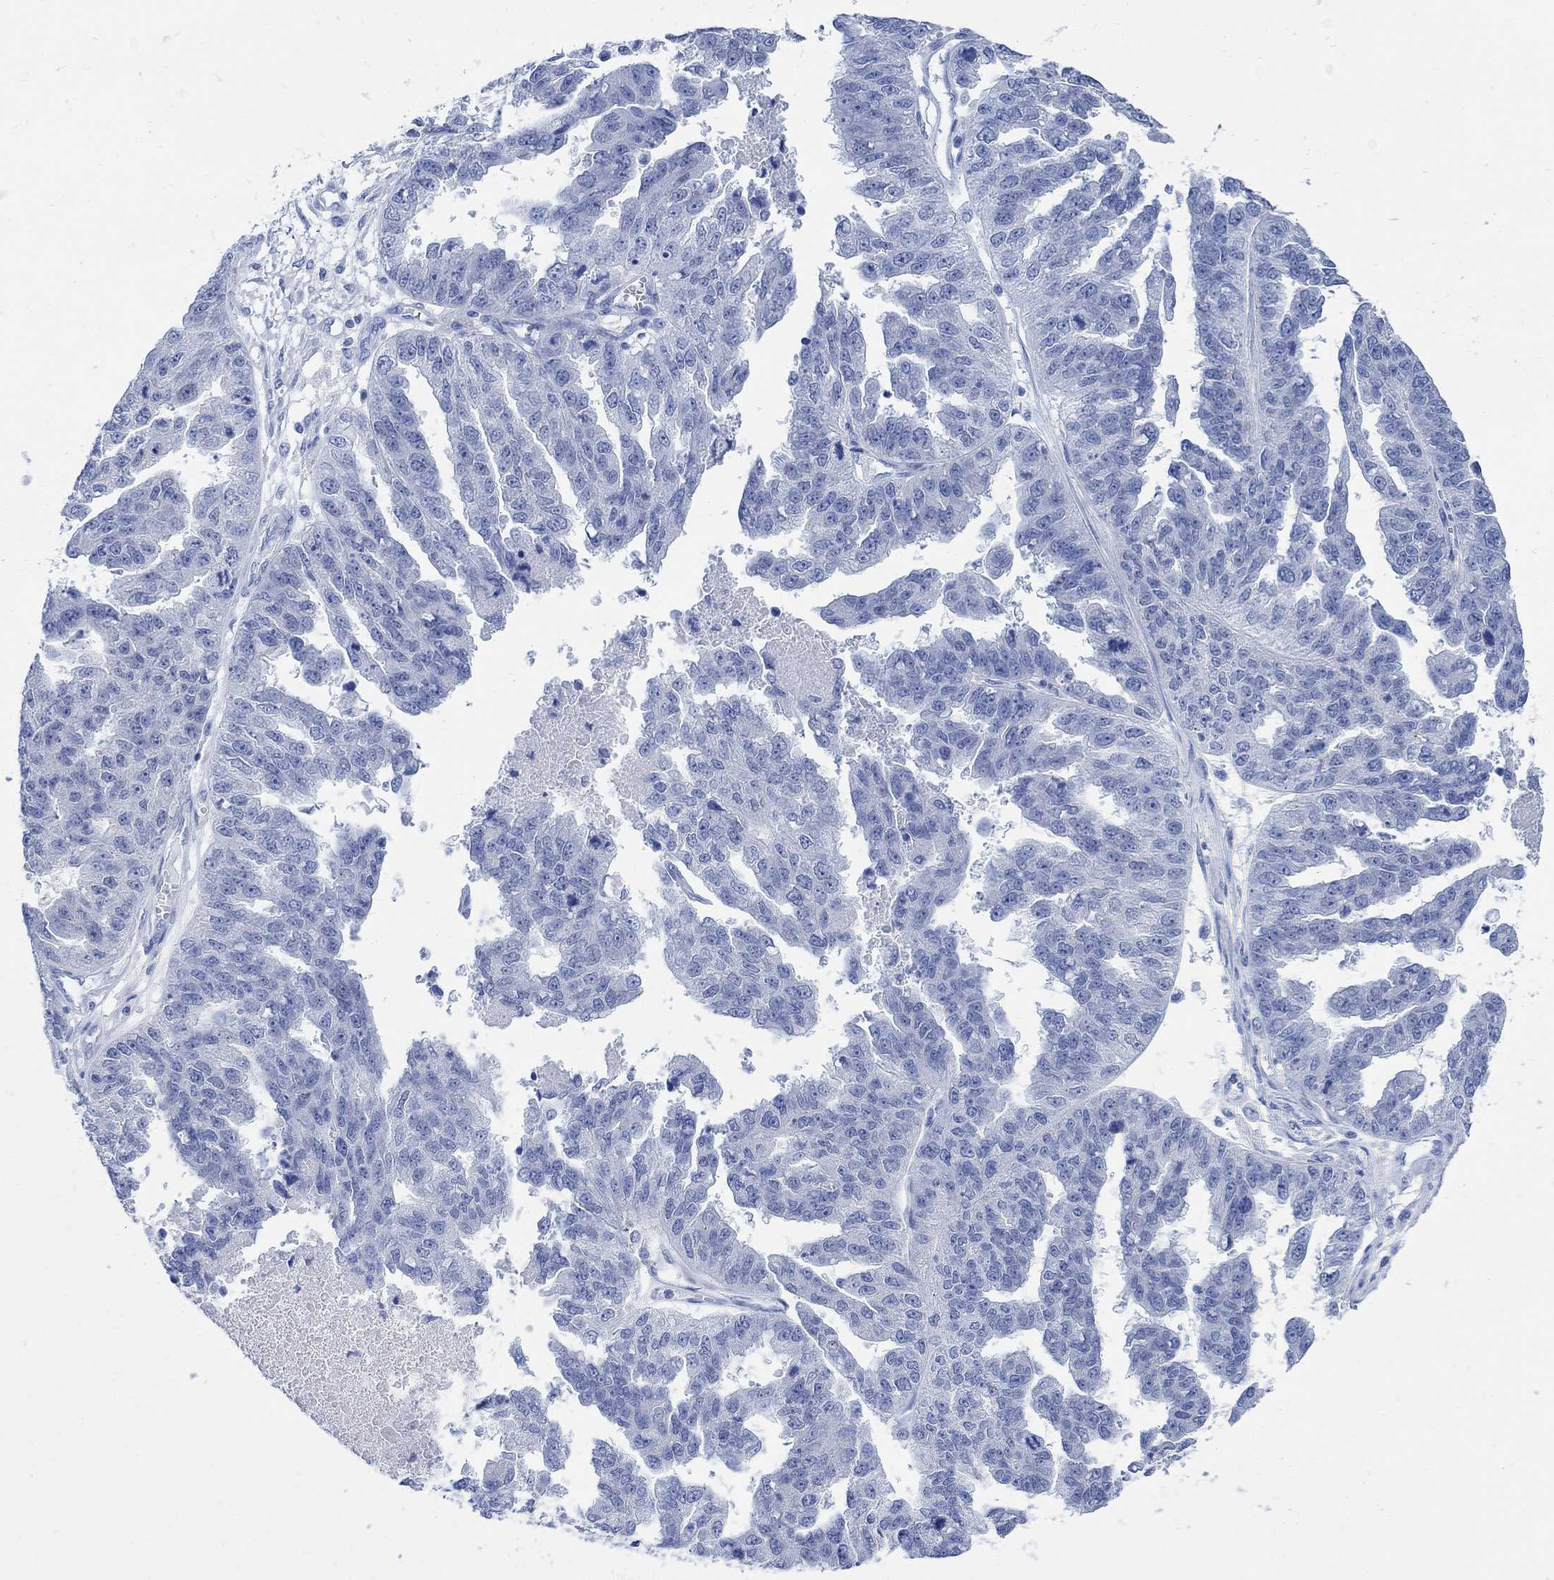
{"staining": {"intensity": "negative", "quantity": "none", "location": "none"}, "tissue": "ovarian cancer", "cell_type": "Tumor cells", "image_type": "cancer", "snomed": [{"axis": "morphology", "description": "Cystadenocarcinoma, serous, NOS"}, {"axis": "topography", "description": "Ovary"}], "caption": "An immunohistochemistry photomicrograph of ovarian serous cystadenocarcinoma is shown. There is no staining in tumor cells of ovarian serous cystadenocarcinoma.", "gene": "CAMK2N1", "patient": {"sex": "female", "age": 58}}